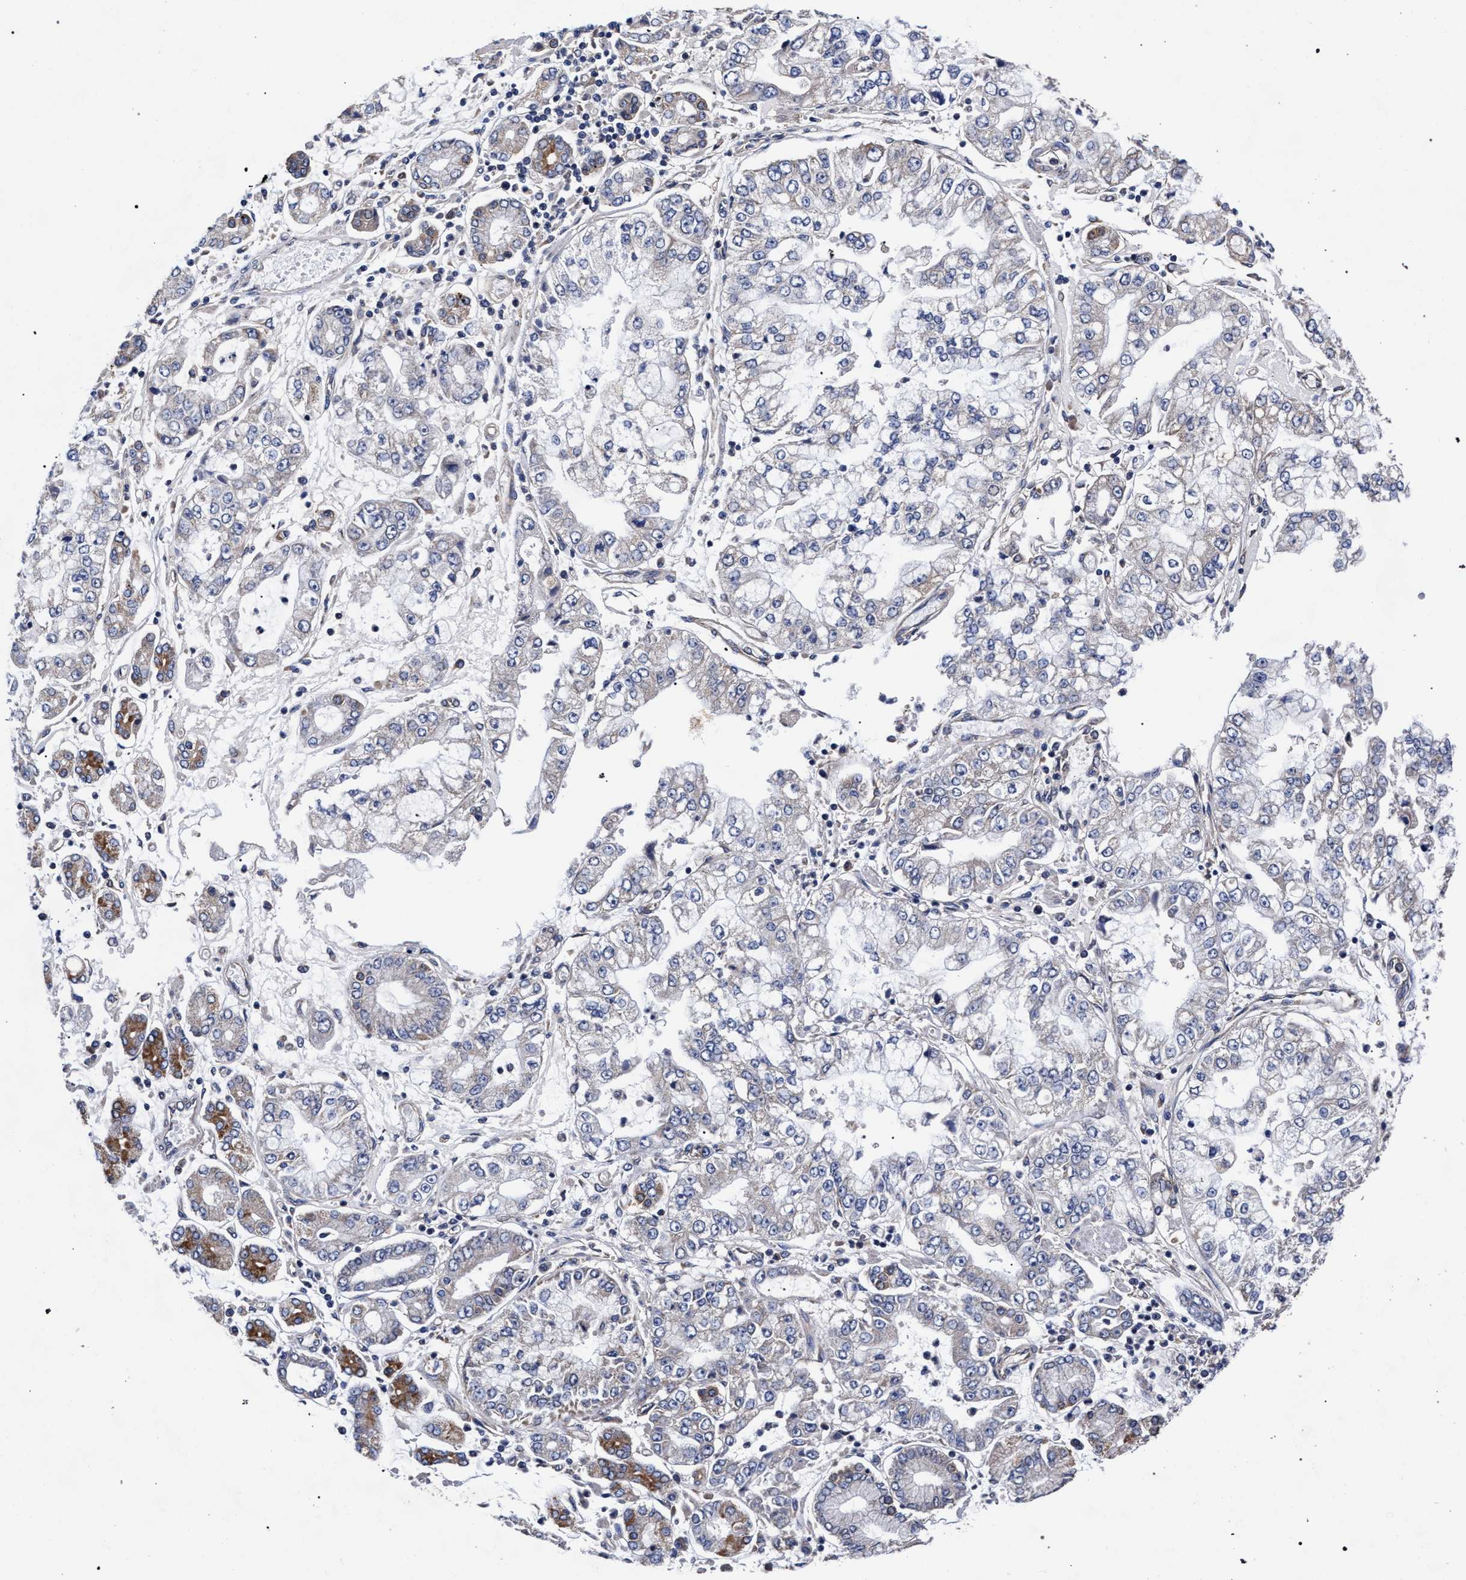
{"staining": {"intensity": "weak", "quantity": "<25%", "location": "cytoplasmic/membranous"}, "tissue": "stomach cancer", "cell_type": "Tumor cells", "image_type": "cancer", "snomed": [{"axis": "morphology", "description": "Adenocarcinoma, NOS"}, {"axis": "topography", "description": "Stomach"}], "caption": "This is a micrograph of immunohistochemistry (IHC) staining of stomach cancer (adenocarcinoma), which shows no staining in tumor cells. Nuclei are stained in blue.", "gene": "CFAP95", "patient": {"sex": "male", "age": 76}}